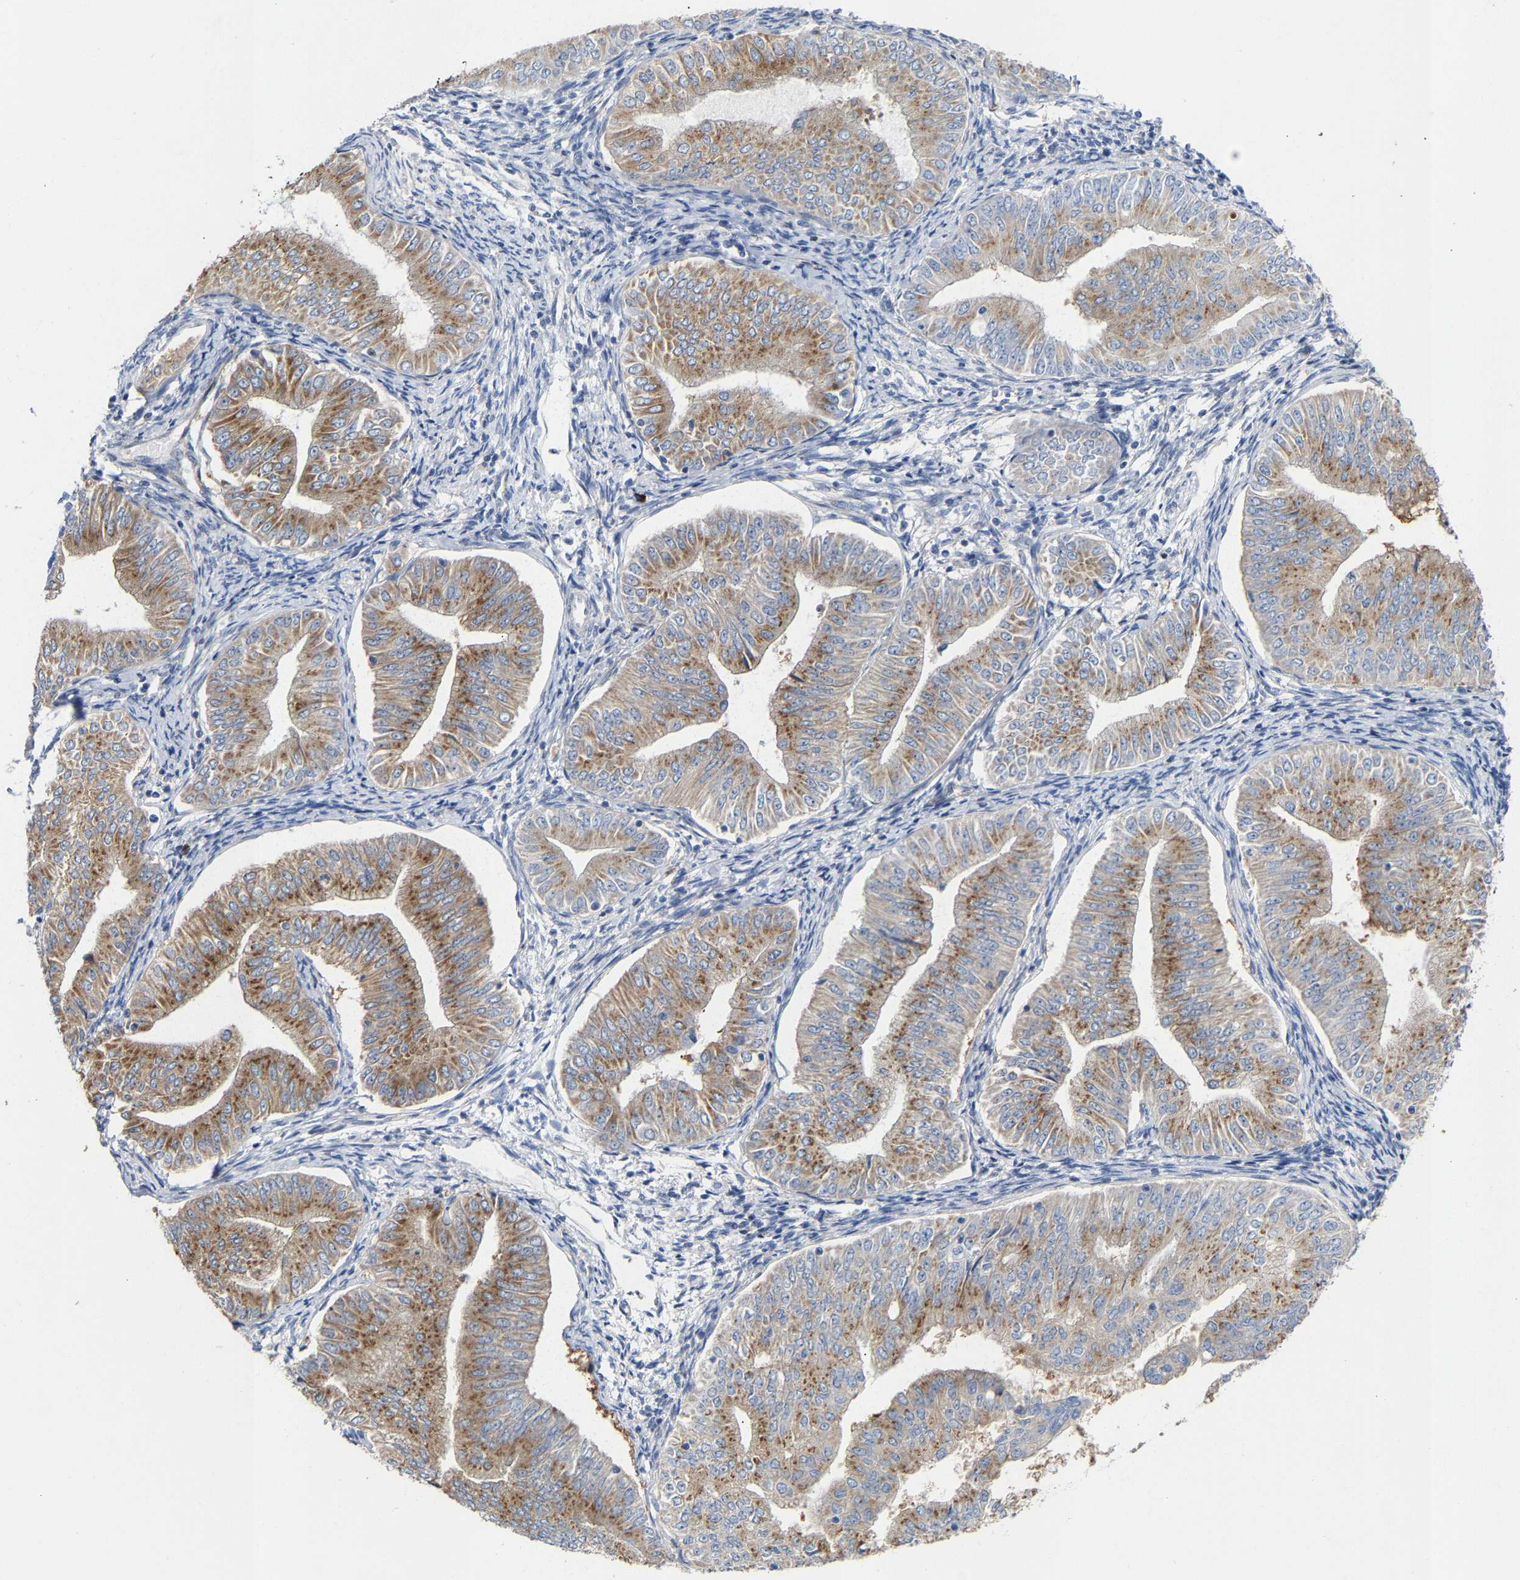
{"staining": {"intensity": "moderate", "quantity": ">75%", "location": "cytoplasmic/membranous"}, "tissue": "endometrial cancer", "cell_type": "Tumor cells", "image_type": "cancer", "snomed": [{"axis": "morphology", "description": "Normal tissue, NOS"}, {"axis": "morphology", "description": "Adenocarcinoma, NOS"}, {"axis": "topography", "description": "Endometrium"}], "caption": "Human endometrial adenocarcinoma stained with a protein marker exhibits moderate staining in tumor cells.", "gene": "PPP1R15A", "patient": {"sex": "female", "age": 53}}